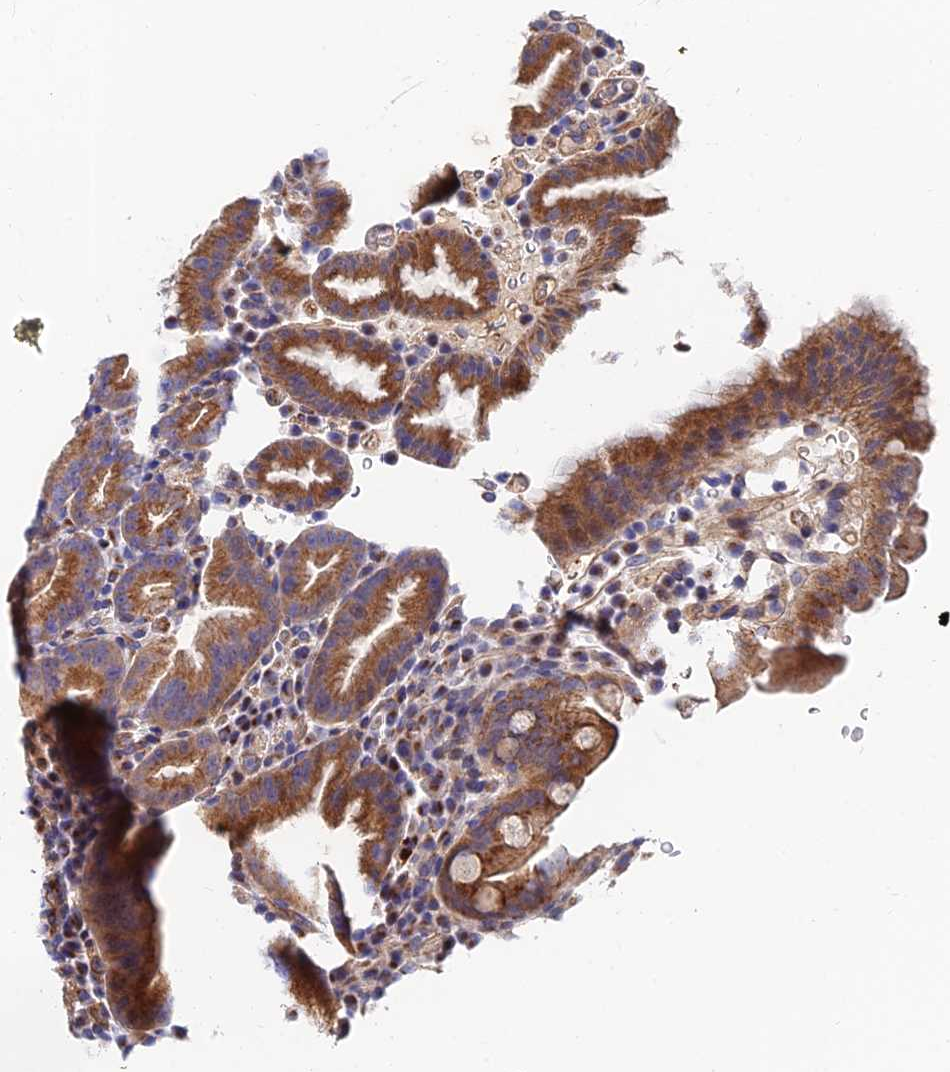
{"staining": {"intensity": "moderate", "quantity": ">75%", "location": "cytoplasmic/membranous"}, "tissue": "stomach", "cell_type": "Glandular cells", "image_type": "normal", "snomed": [{"axis": "morphology", "description": "Normal tissue, NOS"}, {"axis": "morphology", "description": "Inflammation, NOS"}, {"axis": "topography", "description": "Stomach"}], "caption": "Brown immunohistochemical staining in unremarkable human stomach reveals moderate cytoplasmic/membranous expression in about >75% of glandular cells. (DAB (3,3'-diaminobenzidine) IHC, brown staining for protein, blue staining for nuclei).", "gene": "ADGRF3", "patient": {"sex": "male", "age": 79}}